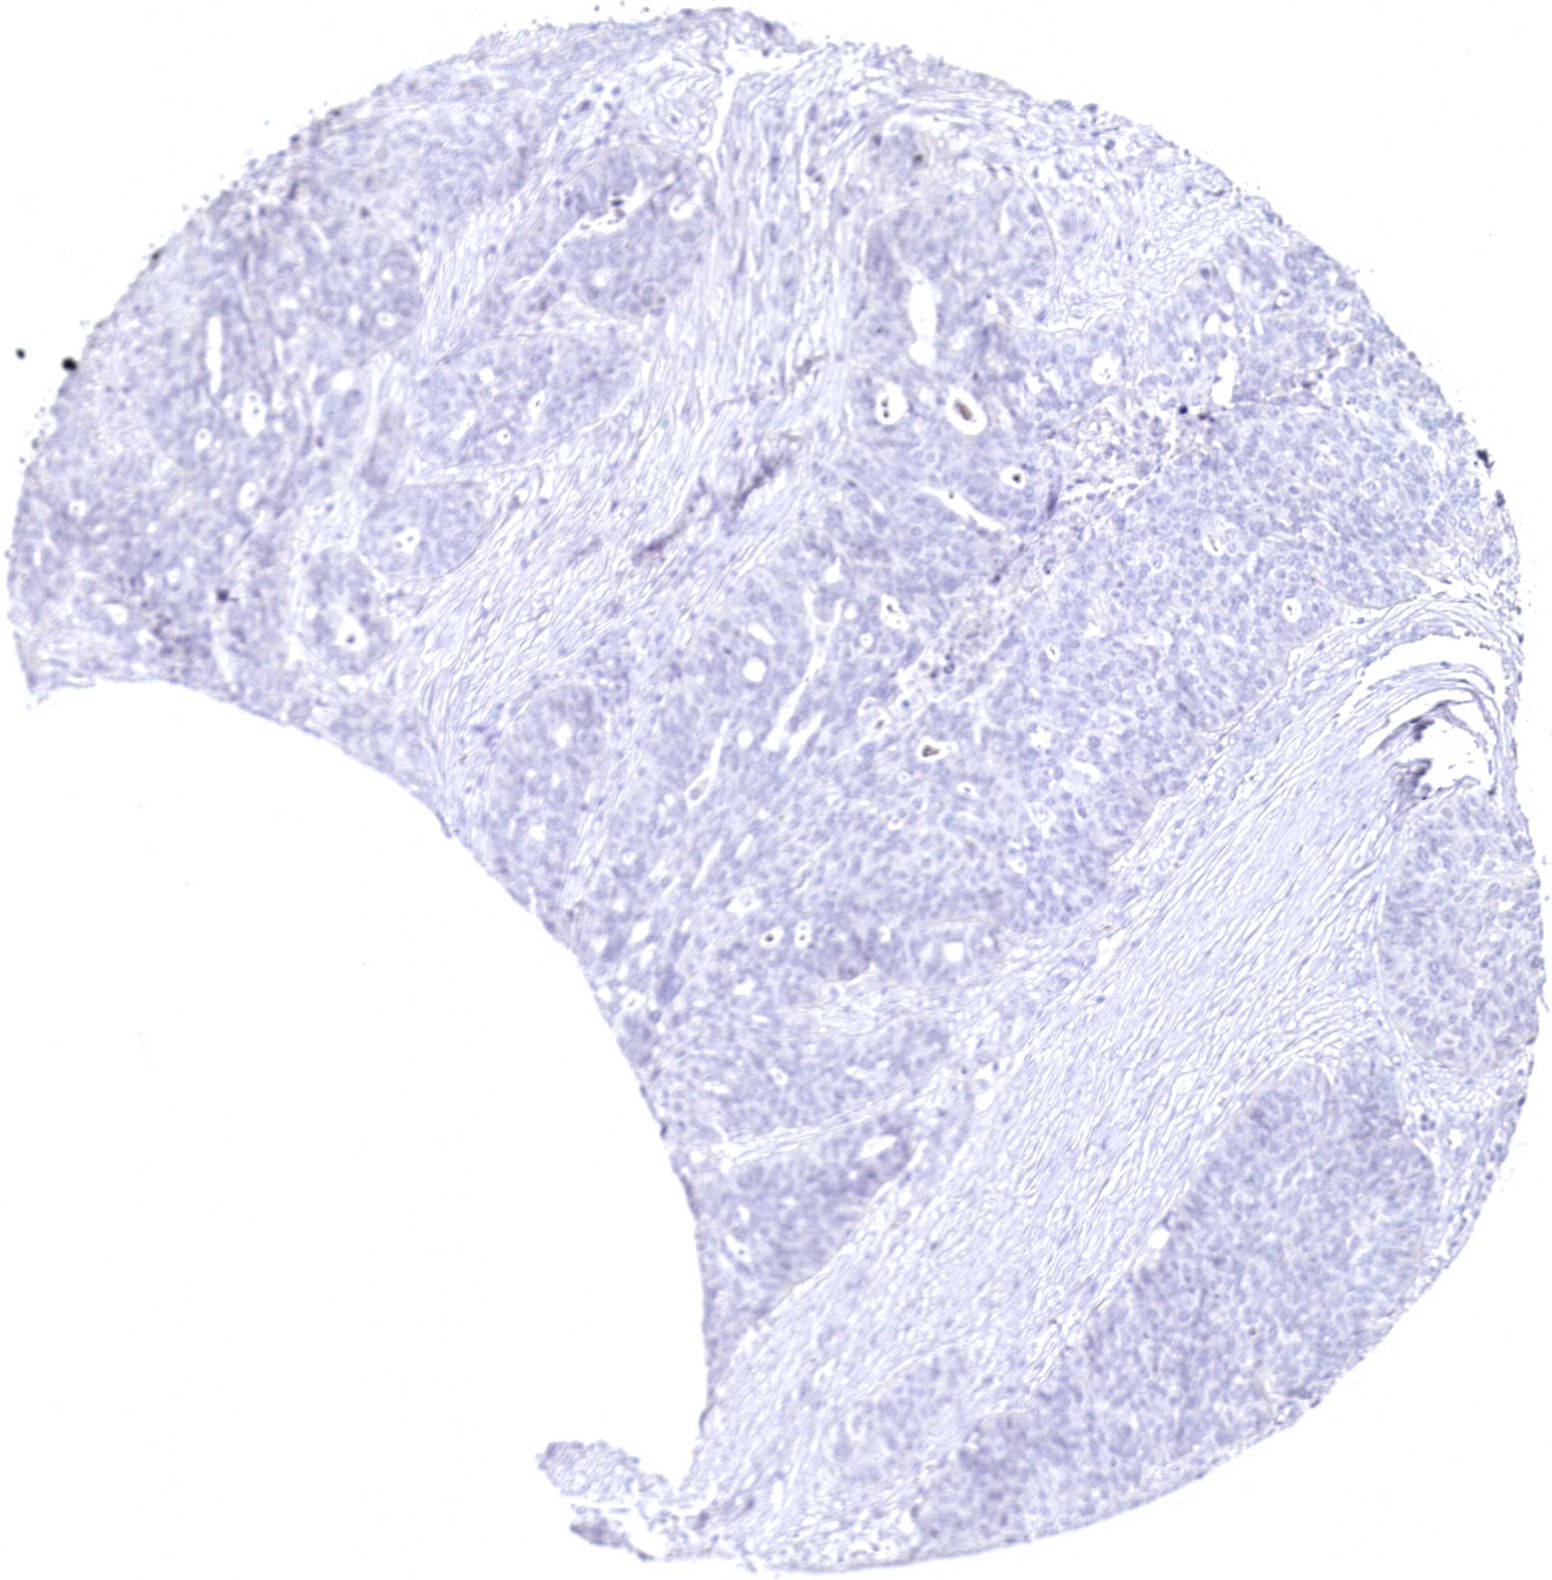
{"staining": {"intensity": "negative", "quantity": "none", "location": "none"}, "tissue": "ovarian cancer", "cell_type": "Tumor cells", "image_type": "cancer", "snomed": [{"axis": "morphology", "description": "Cystadenocarcinoma, serous, NOS"}, {"axis": "topography", "description": "Ovary"}], "caption": "An IHC photomicrograph of ovarian cancer is shown. There is no staining in tumor cells of ovarian cancer.", "gene": "USP11", "patient": {"sex": "female", "age": 59}}